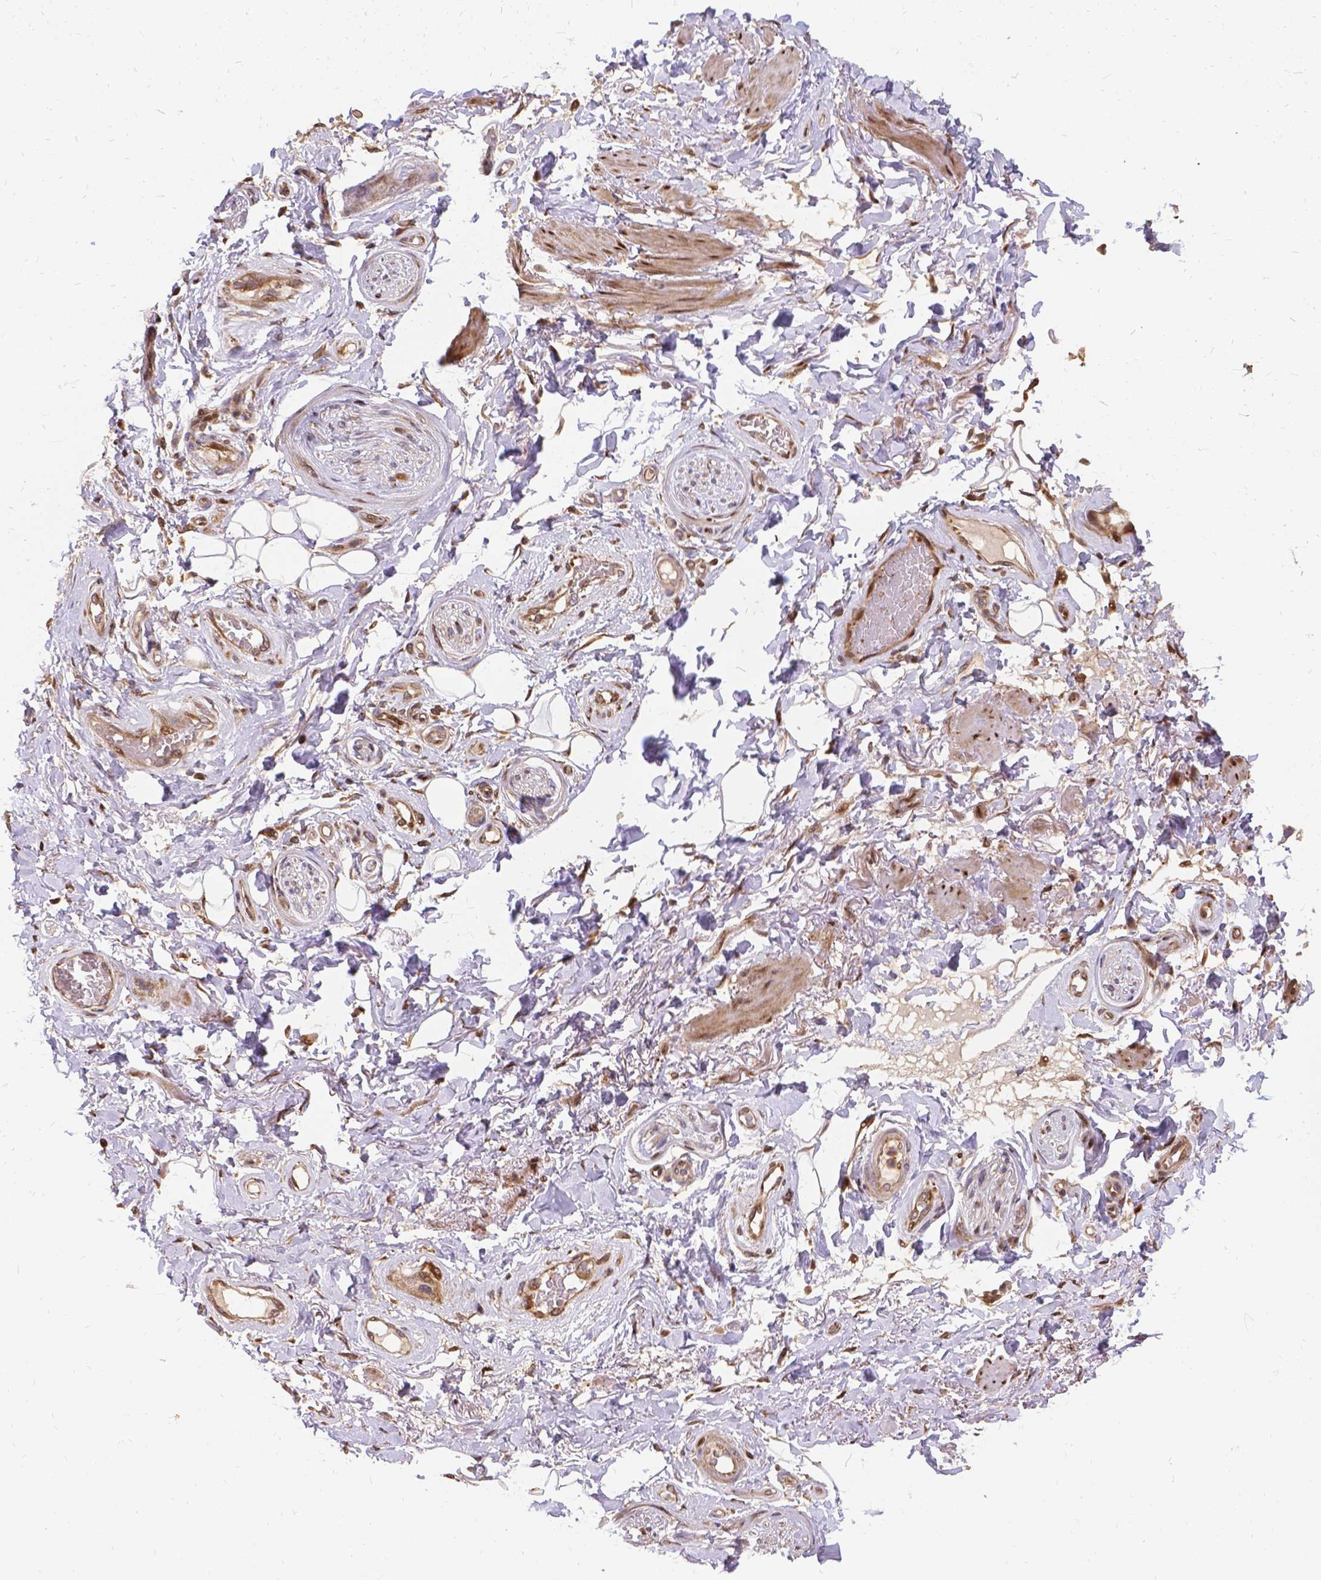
{"staining": {"intensity": "strong", "quantity": ">75%", "location": "cytoplasmic/membranous"}, "tissue": "adipose tissue", "cell_type": "Adipocytes", "image_type": "normal", "snomed": [{"axis": "morphology", "description": "Normal tissue, NOS"}, {"axis": "topography", "description": "Anal"}, {"axis": "topography", "description": "Peripheral nerve tissue"}], "caption": "Protein staining of unremarkable adipose tissue reveals strong cytoplasmic/membranous expression in approximately >75% of adipocytes.", "gene": "DENND6A", "patient": {"sex": "male", "age": 53}}